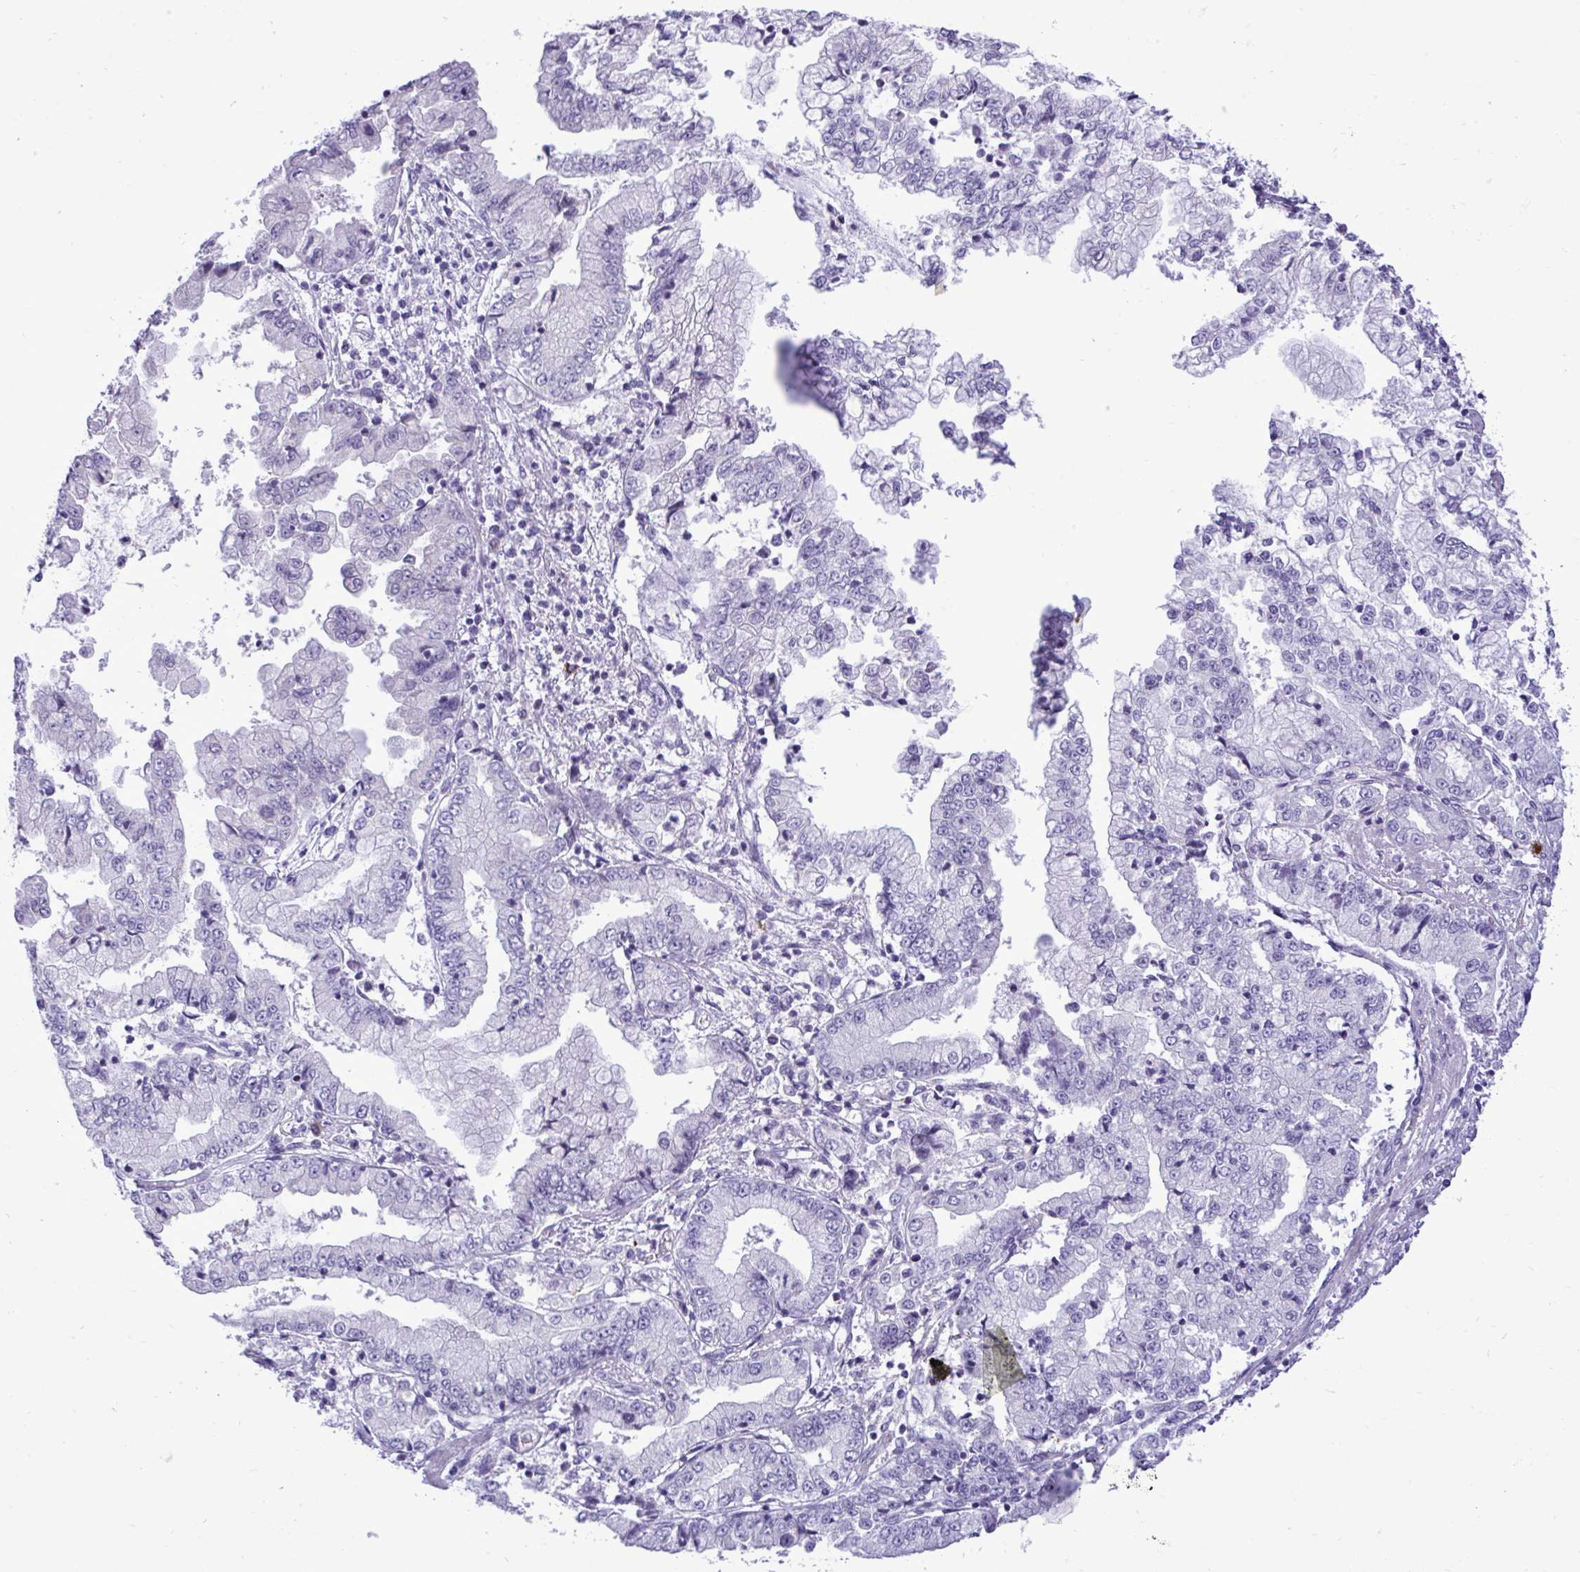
{"staining": {"intensity": "negative", "quantity": "none", "location": "none"}, "tissue": "stomach cancer", "cell_type": "Tumor cells", "image_type": "cancer", "snomed": [{"axis": "morphology", "description": "Adenocarcinoma, NOS"}, {"axis": "topography", "description": "Stomach, upper"}], "caption": "Tumor cells are negative for protein expression in human stomach adenocarcinoma.", "gene": "SPAG1", "patient": {"sex": "female", "age": 74}}